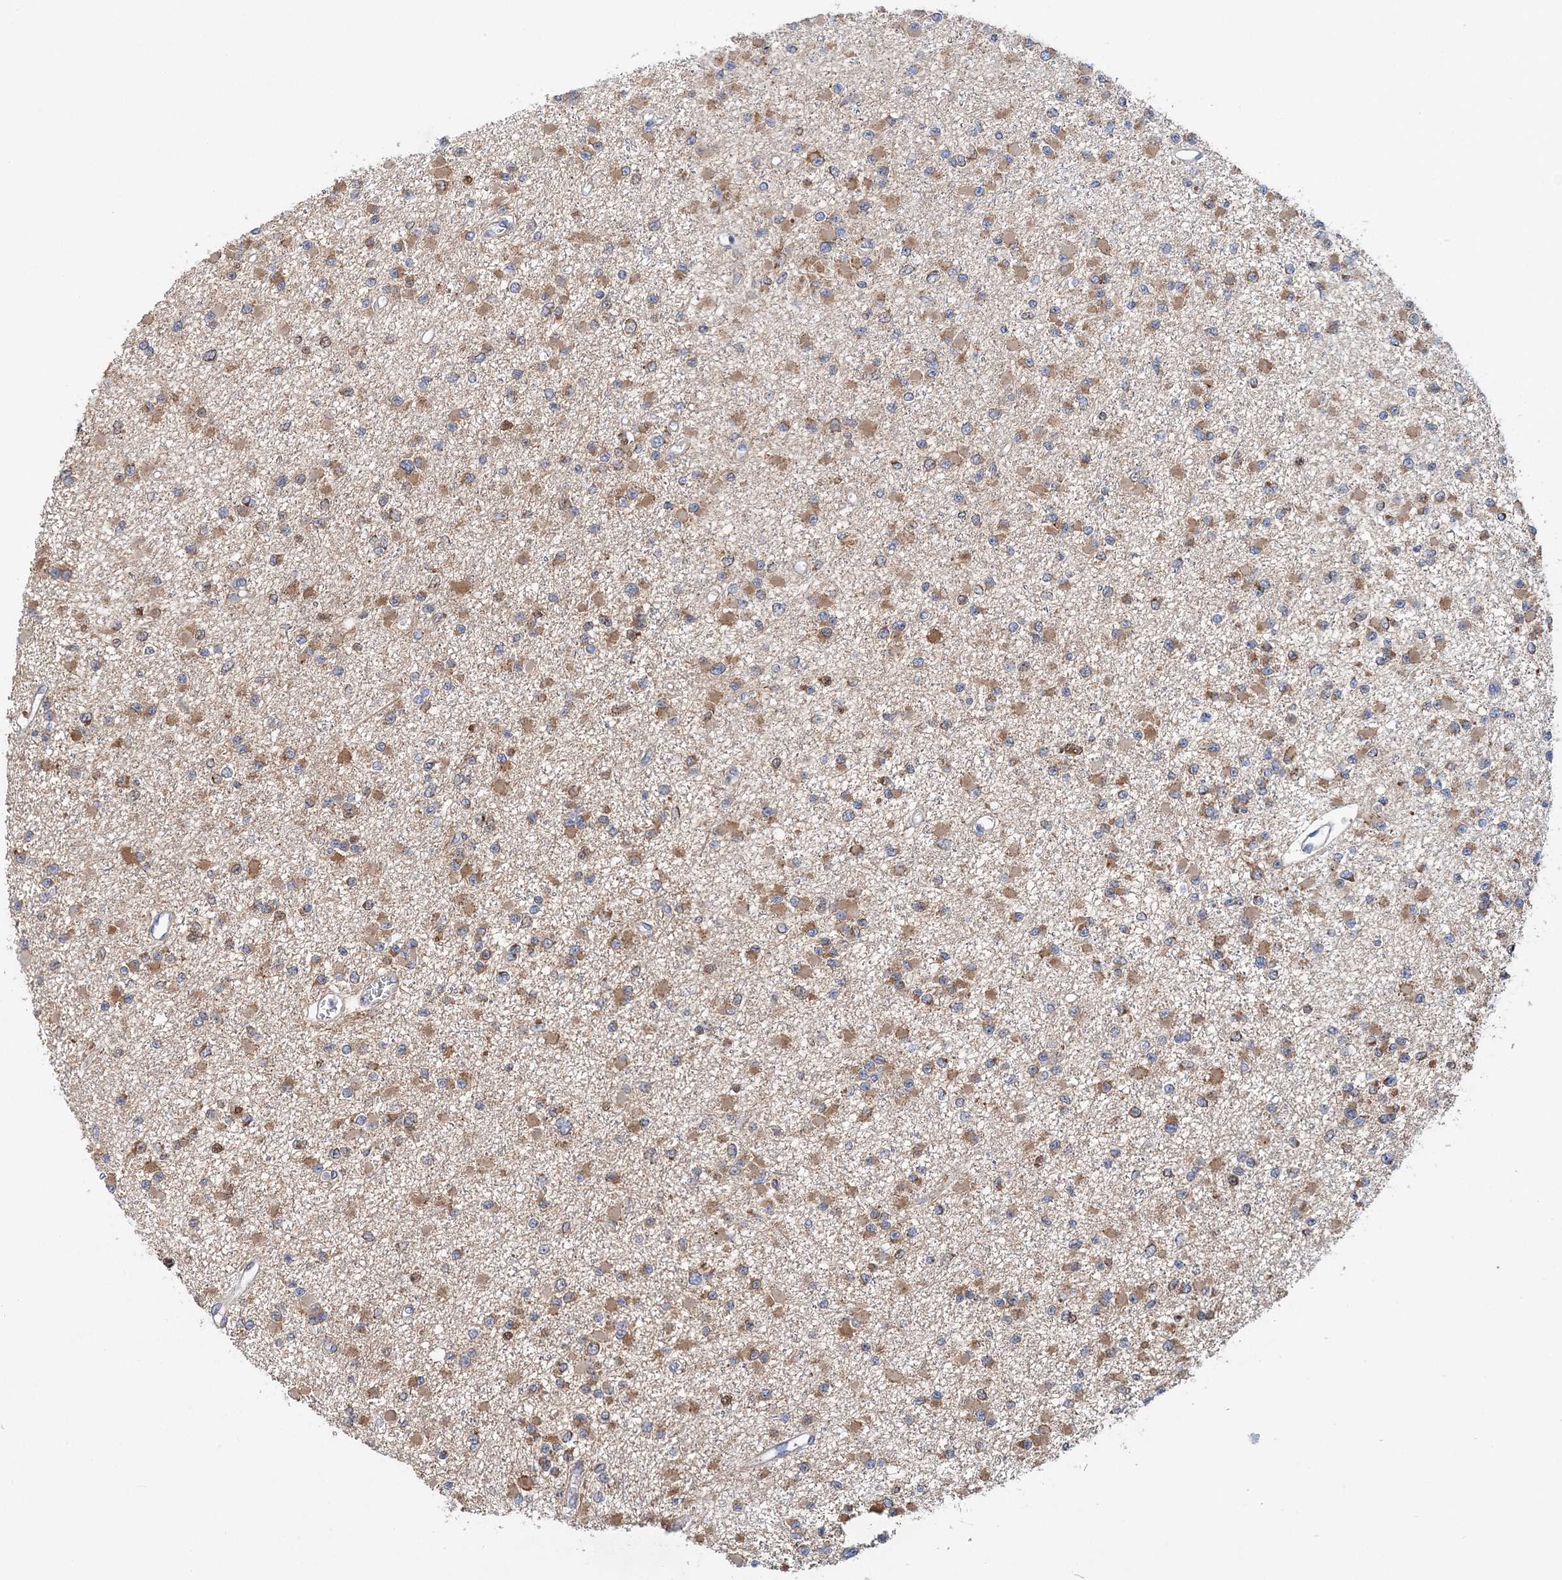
{"staining": {"intensity": "moderate", "quantity": ">75%", "location": "cytoplasmic/membranous"}, "tissue": "glioma", "cell_type": "Tumor cells", "image_type": "cancer", "snomed": [{"axis": "morphology", "description": "Glioma, malignant, Low grade"}, {"axis": "topography", "description": "Brain"}], "caption": "Immunohistochemistry (IHC) histopathology image of neoplastic tissue: malignant glioma (low-grade) stained using immunohistochemistry displays medium levels of moderate protein expression localized specifically in the cytoplasmic/membranous of tumor cells, appearing as a cytoplasmic/membranous brown color.", "gene": "TTC32", "patient": {"sex": "female", "age": 22}}